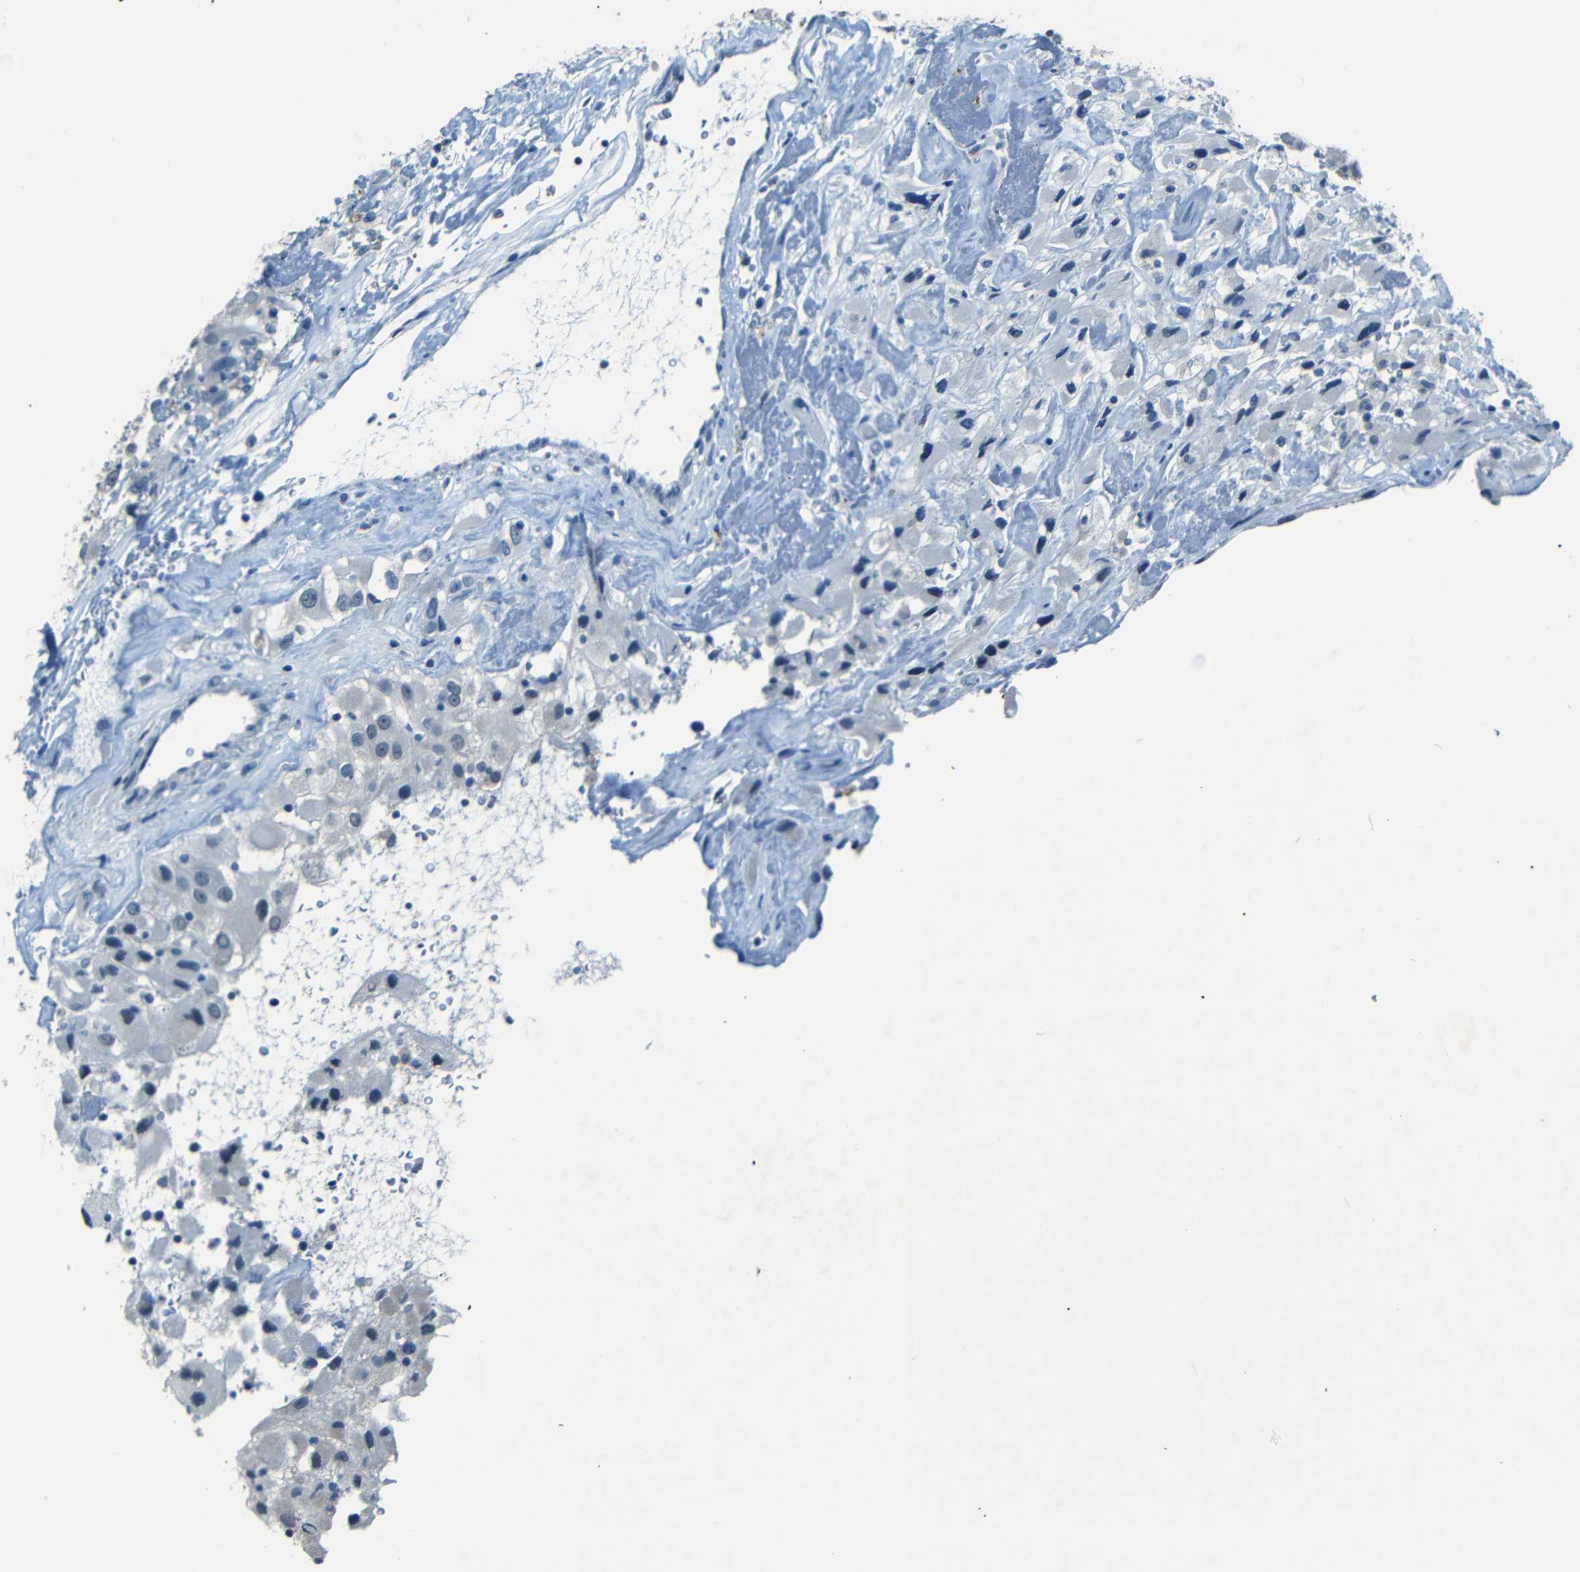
{"staining": {"intensity": "negative", "quantity": "none", "location": "none"}, "tissue": "renal cancer", "cell_type": "Tumor cells", "image_type": "cancer", "snomed": [{"axis": "morphology", "description": "Adenocarcinoma, NOS"}, {"axis": "topography", "description": "Kidney"}], "caption": "Tumor cells show no significant protein staining in adenocarcinoma (renal).", "gene": "ZMAT1", "patient": {"sex": "female", "age": 52}}